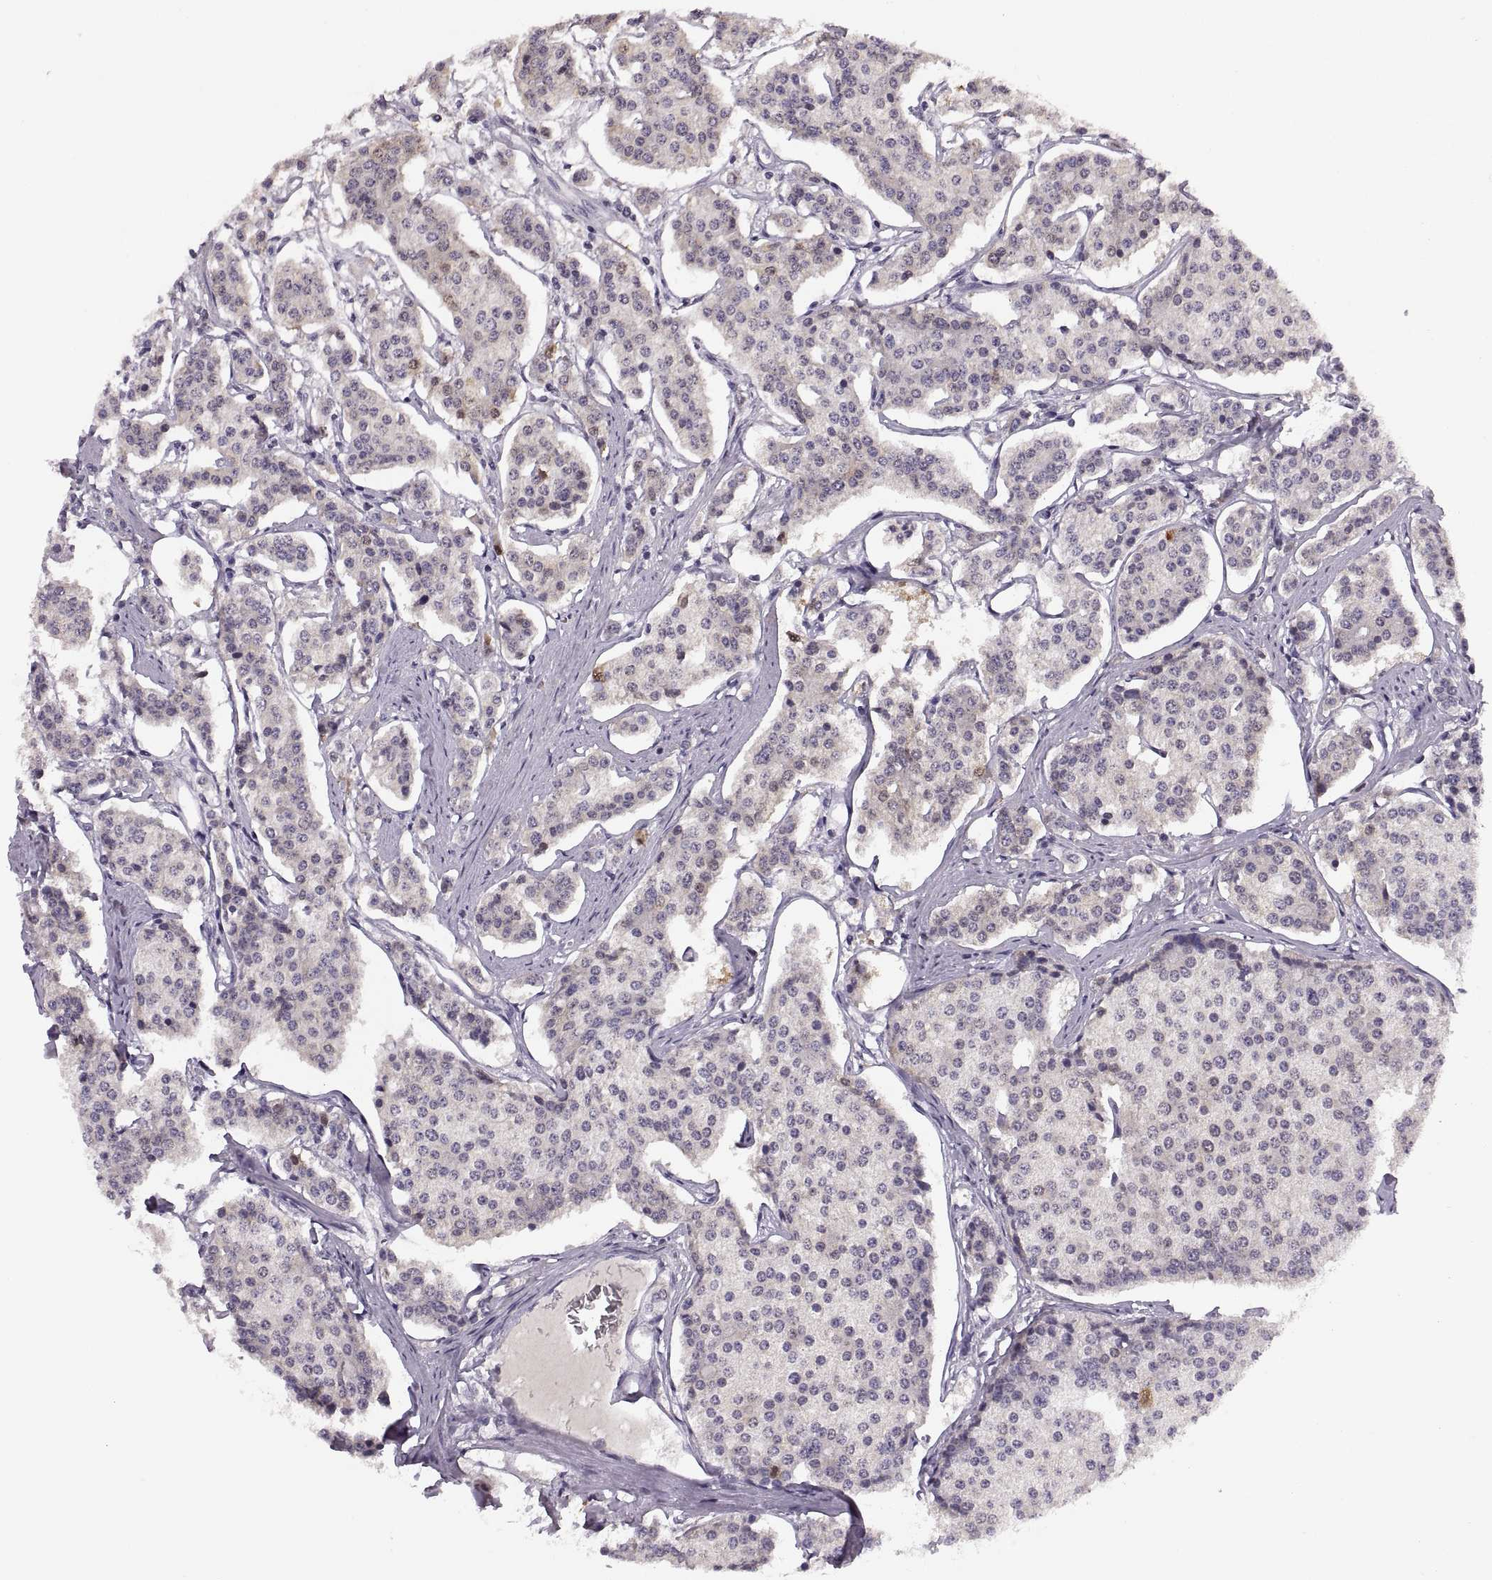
{"staining": {"intensity": "moderate", "quantity": "<25%", "location": "cytoplasmic/membranous"}, "tissue": "carcinoid", "cell_type": "Tumor cells", "image_type": "cancer", "snomed": [{"axis": "morphology", "description": "Carcinoid, malignant, NOS"}, {"axis": "topography", "description": "Small intestine"}], "caption": "Protein staining shows moderate cytoplasmic/membranous staining in about <25% of tumor cells in carcinoid.", "gene": "ADH6", "patient": {"sex": "female", "age": 65}}